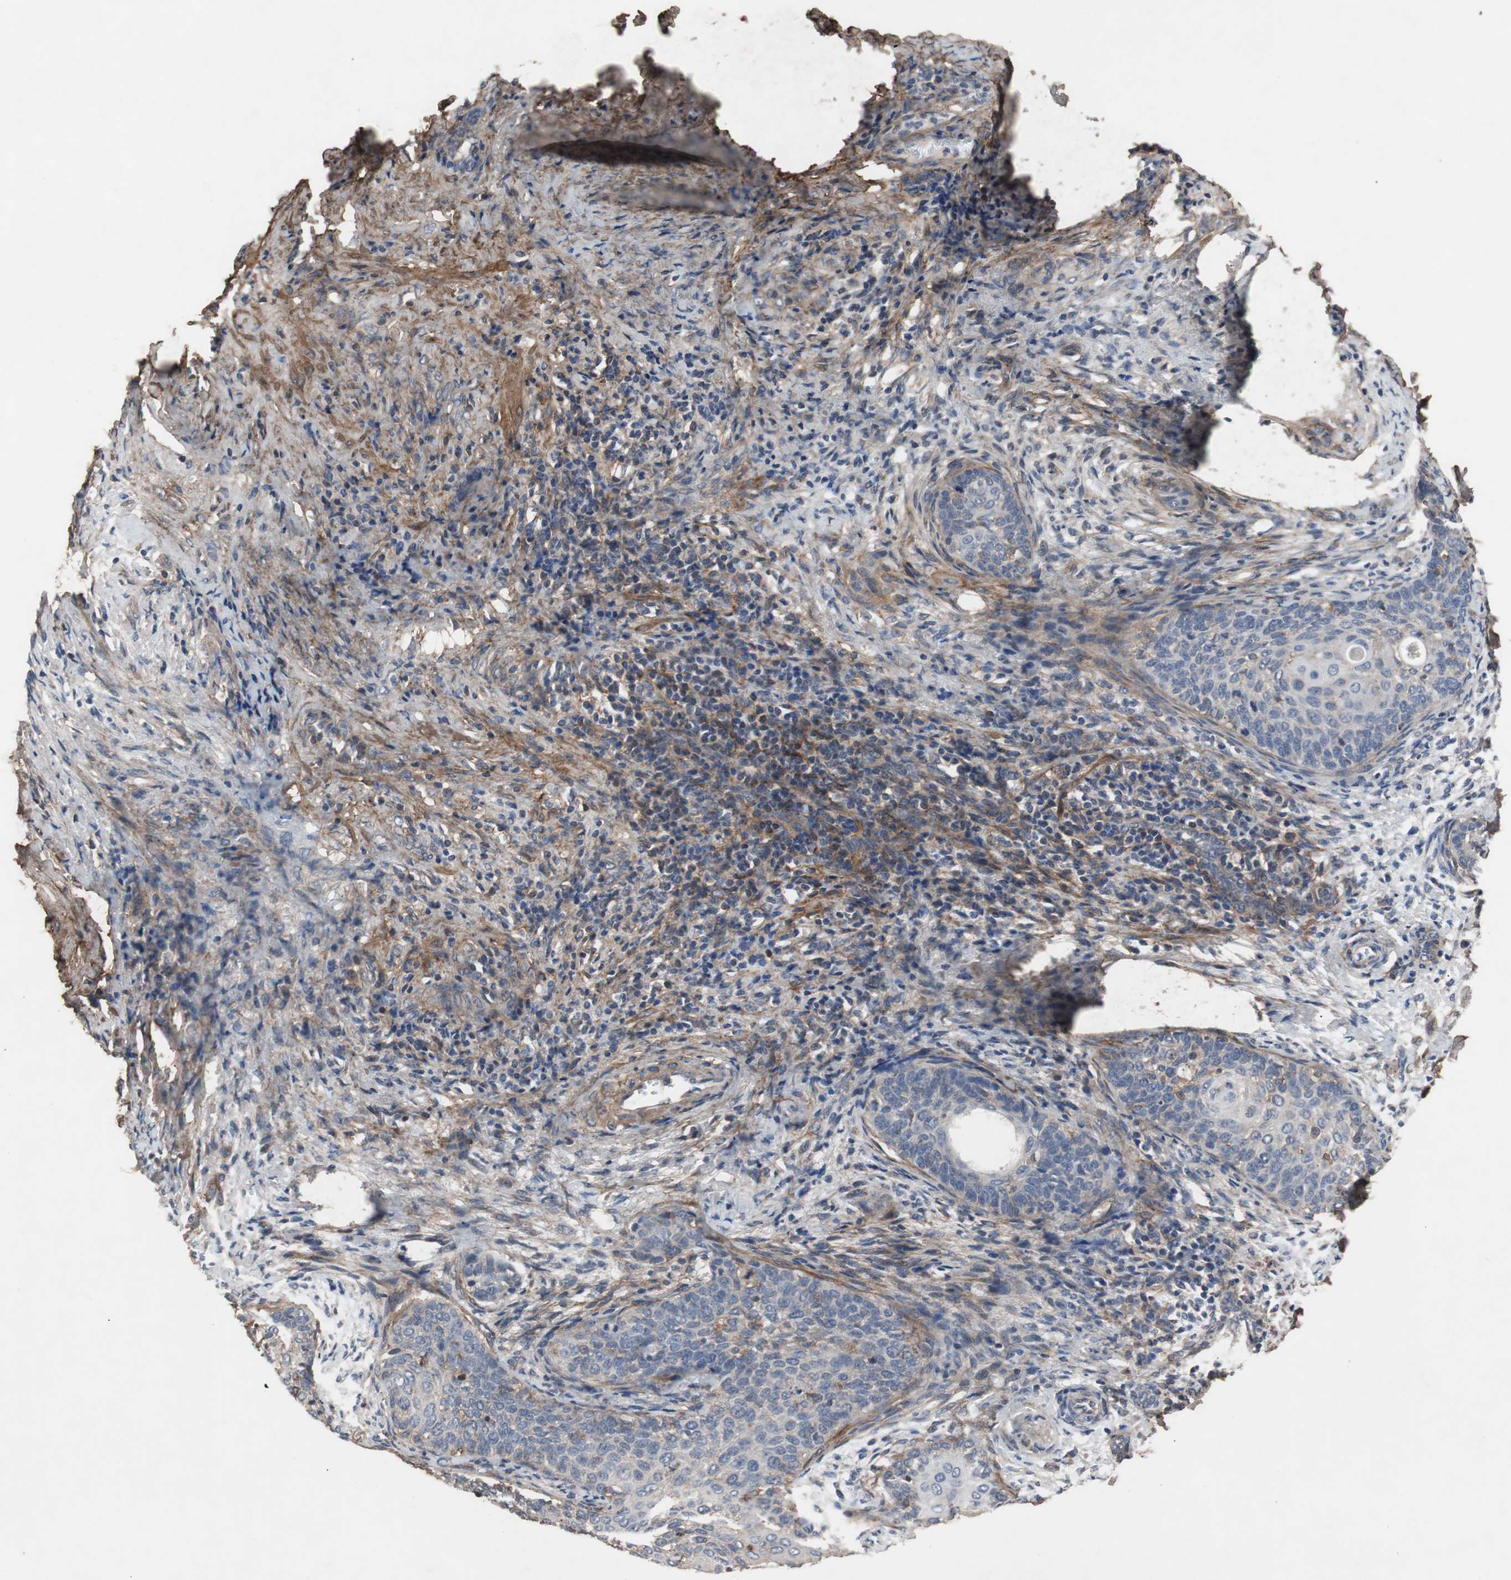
{"staining": {"intensity": "negative", "quantity": "none", "location": "none"}, "tissue": "cervical cancer", "cell_type": "Tumor cells", "image_type": "cancer", "snomed": [{"axis": "morphology", "description": "Squamous cell carcinoma, NOS"}, {"axis": "topography", "description": "Cervix"}], "caption": "Tumor cells are negative for protein expression in human cervical cancer (squamous cell carcinoma).", "gene": "COL6A2", "patient": {"sex": "female", "age": 33}}